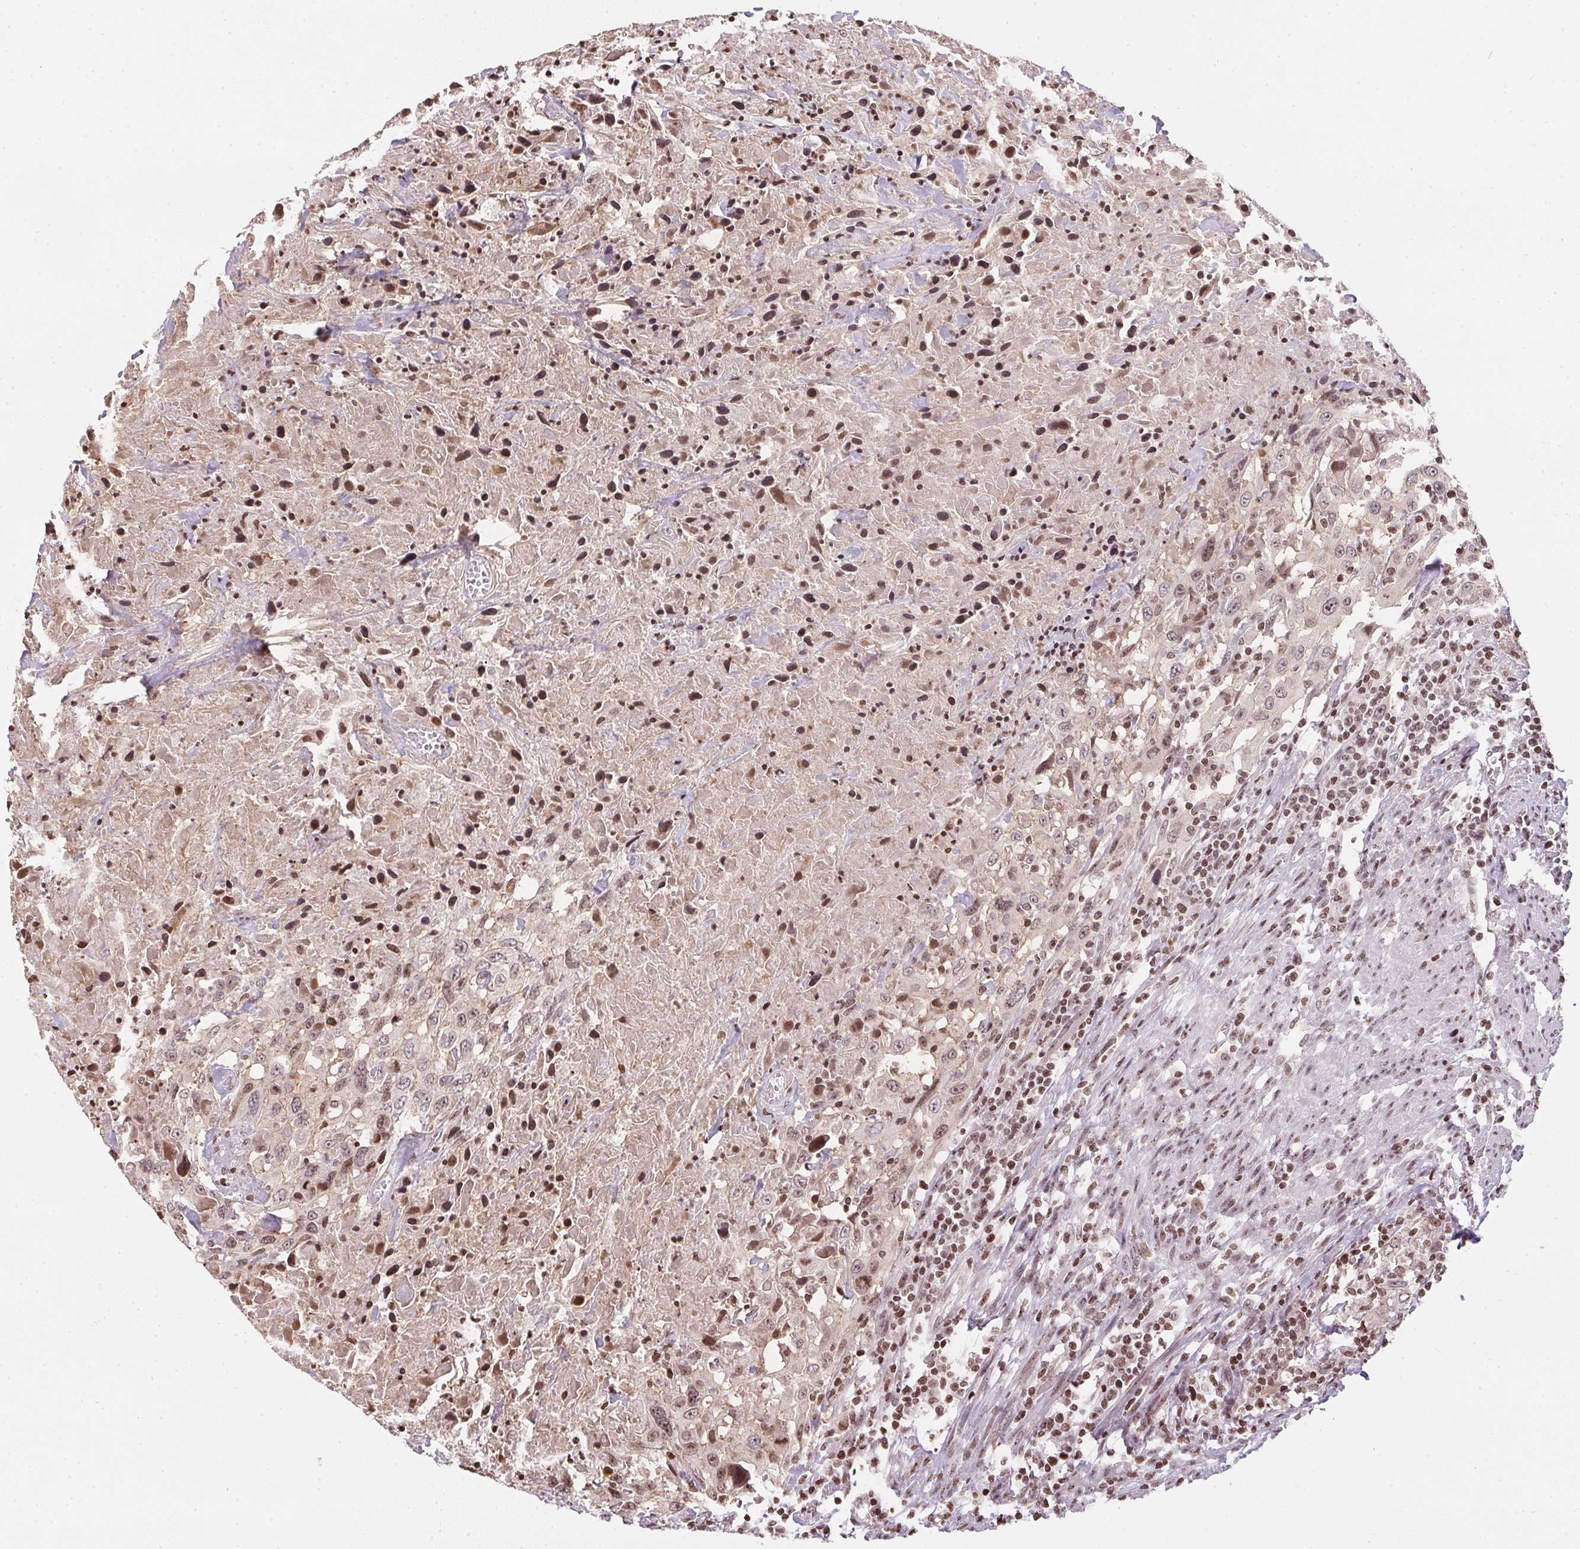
{"staining": {"intensity": "weak", "quantity": "<25%", "location": "cytoplasmic/membranous,nuclear"}, "tissue": "urothelial cancer", "cell_type": "Tumor cells", "image_type": "cancer", "snomed": [{"axis": "morphology", "description": "Urothelial carcinoma, High grade"}, {"axis": "topography", "description": "Urinary bladder"}], "caption": "High-grade urothelial carcinoma stained for a protein using IHC shows no expression tumor cells.", "gene": "RNF181", "patient": {"sex": "male", "age": 61}}